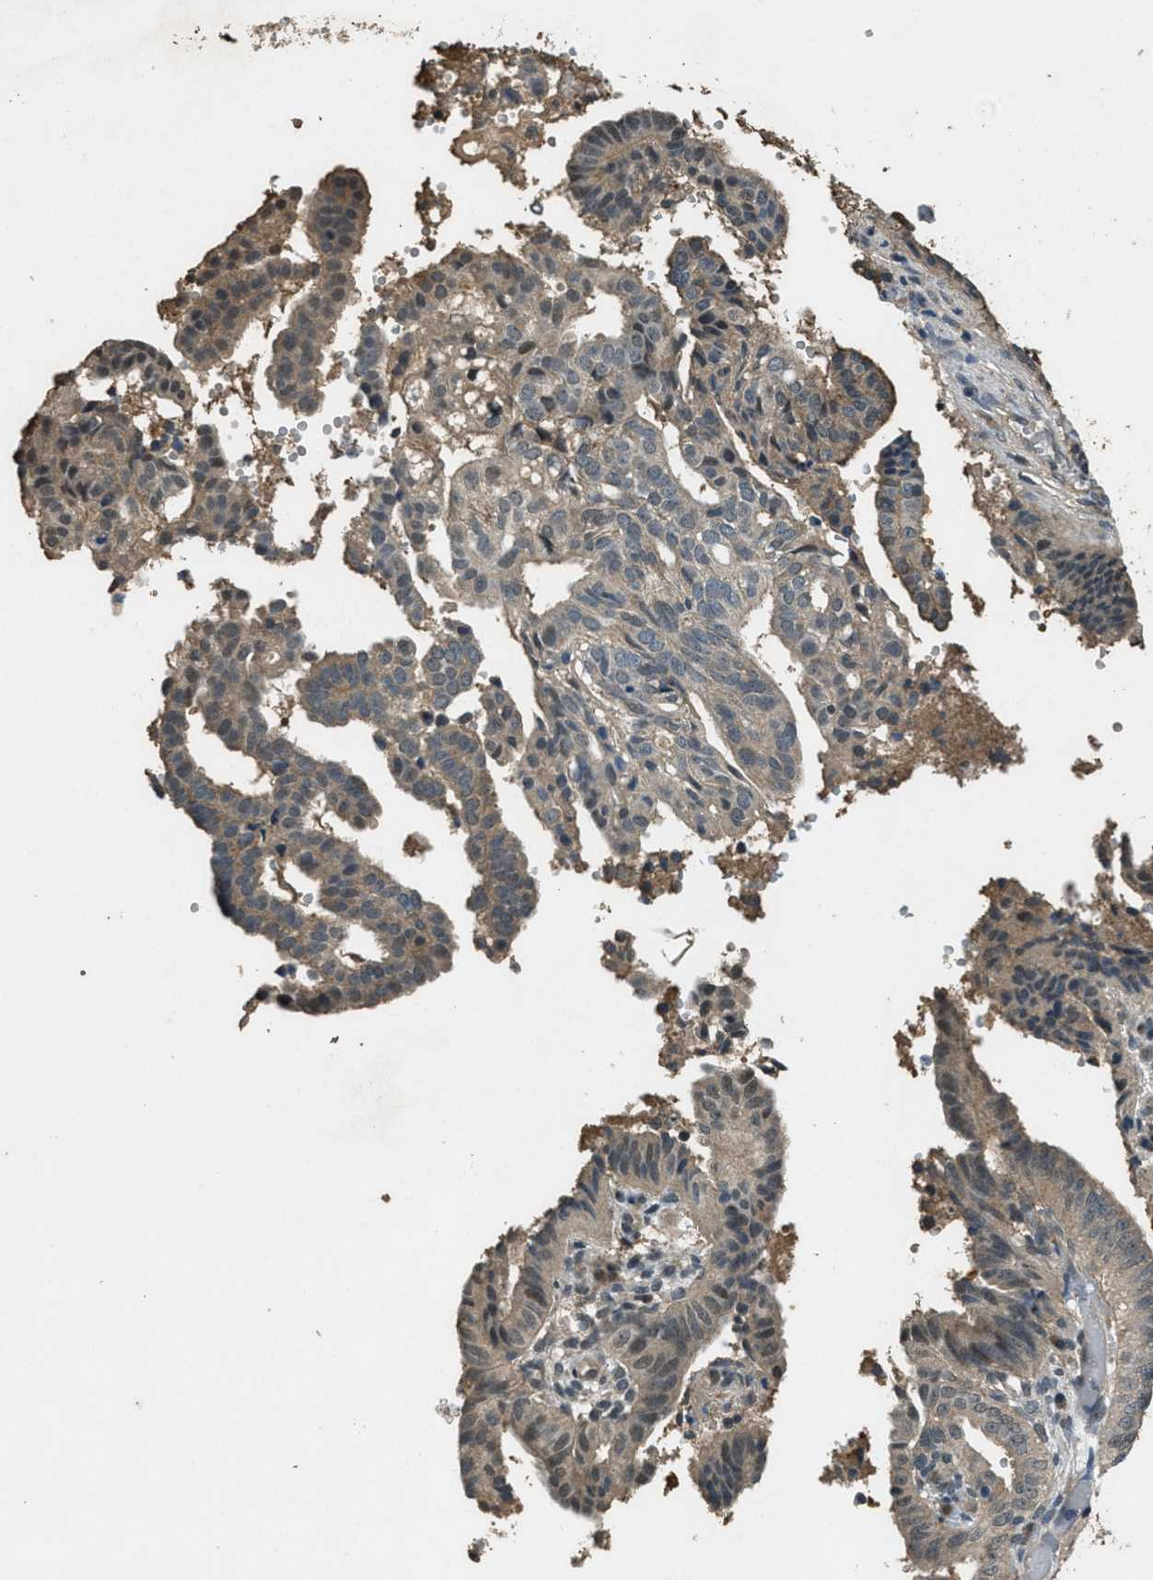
{"staining": {"intensity": "weak", "quantity": ">75%", "location": "cytoplasmic/membranous"}, "tissue": "endometrial cancer", "cell_type": "Tumor cells", "image_type": "cancer", "snomed": [{"axis": "morphology", "description": "Adenocarcinoma, NOS"}, {"axis": "topography", "description": "Endometrium"}], "caption": "Human endometrial cancer (adenocarcinoma) stained with a protein marker displays weak staining in tumor cells.", "gene": "DUSP6", "patient": {"sex": "female", "age": 58}}